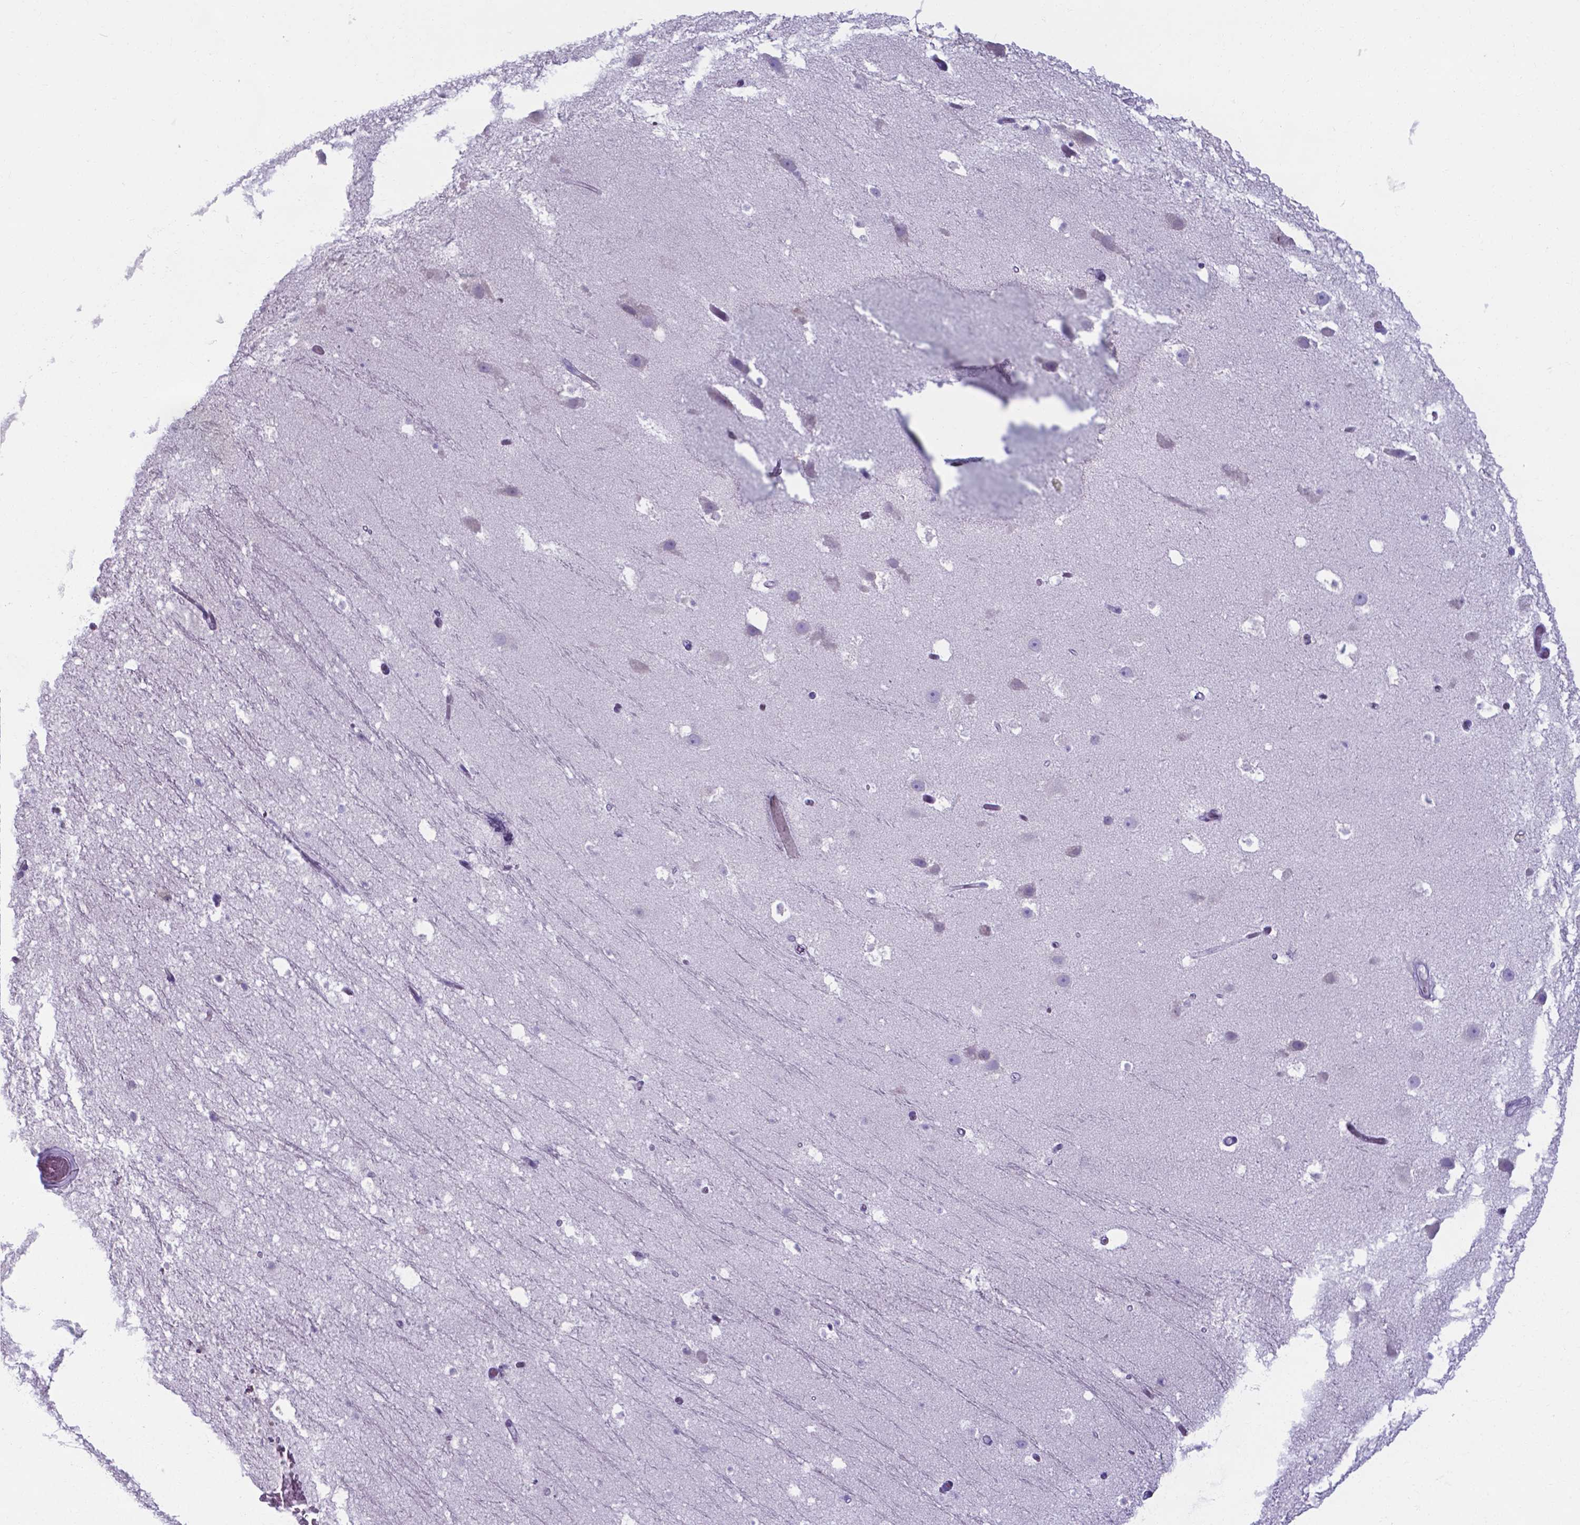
{"staining": {"intensity": "negative", "quantity": "none", "location": "none"}, "tissue": "hippocampus", "cell_type": "Glial cells", "image_type": "normal", "snomed": [{"axis": "morphology", "description": "Normal tissue, NOS"}, {"axis": "topography", "description": "Hippocampus"}], "caption": "The histopathology image shows no staining of glial cells in normal hippocampus. The staining was performed using DAB (3,3'-diaminobenzidine) to visualize the protein expression in brown, while the nuclei were stained in blue with hematoxylin (Magnification: 20x).", "gene": "AP5B1", "patient": {"sex": "male", "age": 26}}